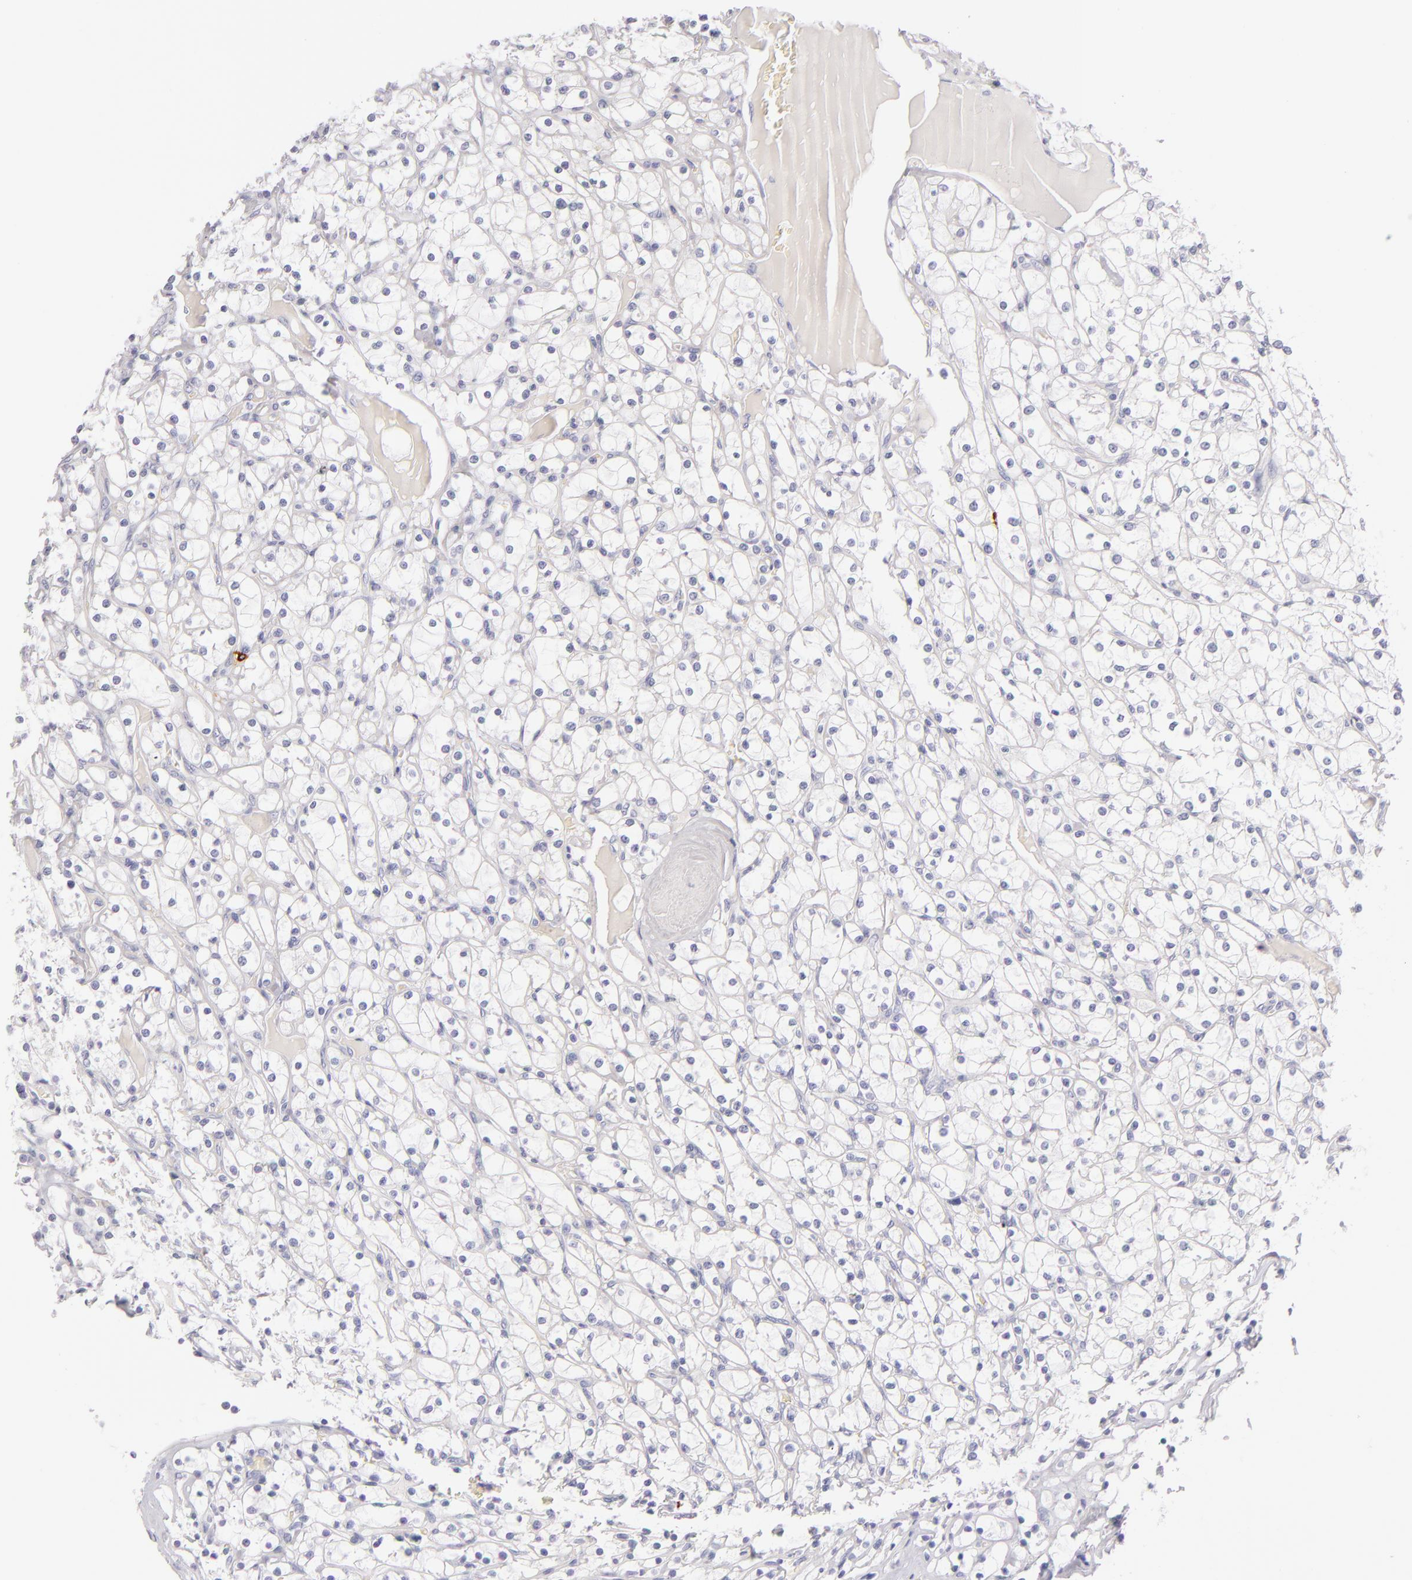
{"staining": {"intensity": "negative", "quantity": "none", "location": "none"}, "tissue": "renal cancer", "cell_type": "Tumor cells", "image_type": "cancer", "snomed": [{"axis": "morphology", "description": "Adenocarcinoma, NOS"}, {"axis": "topography", "description": "Kidney"}], "caption": "High magnification brightfield microscopy of adenocarcinoma (renal) stained with DAB (3,3'-diaminobenzidine) (brown) and counterstained with hematoxylin (blue): tumor cells show no significant positivity. (DAB immunohistochemistry visualized using brightfield microscopy, high magnification).", "gene": "TPSD1", "patient": {"sex": "female", "age": 73}}